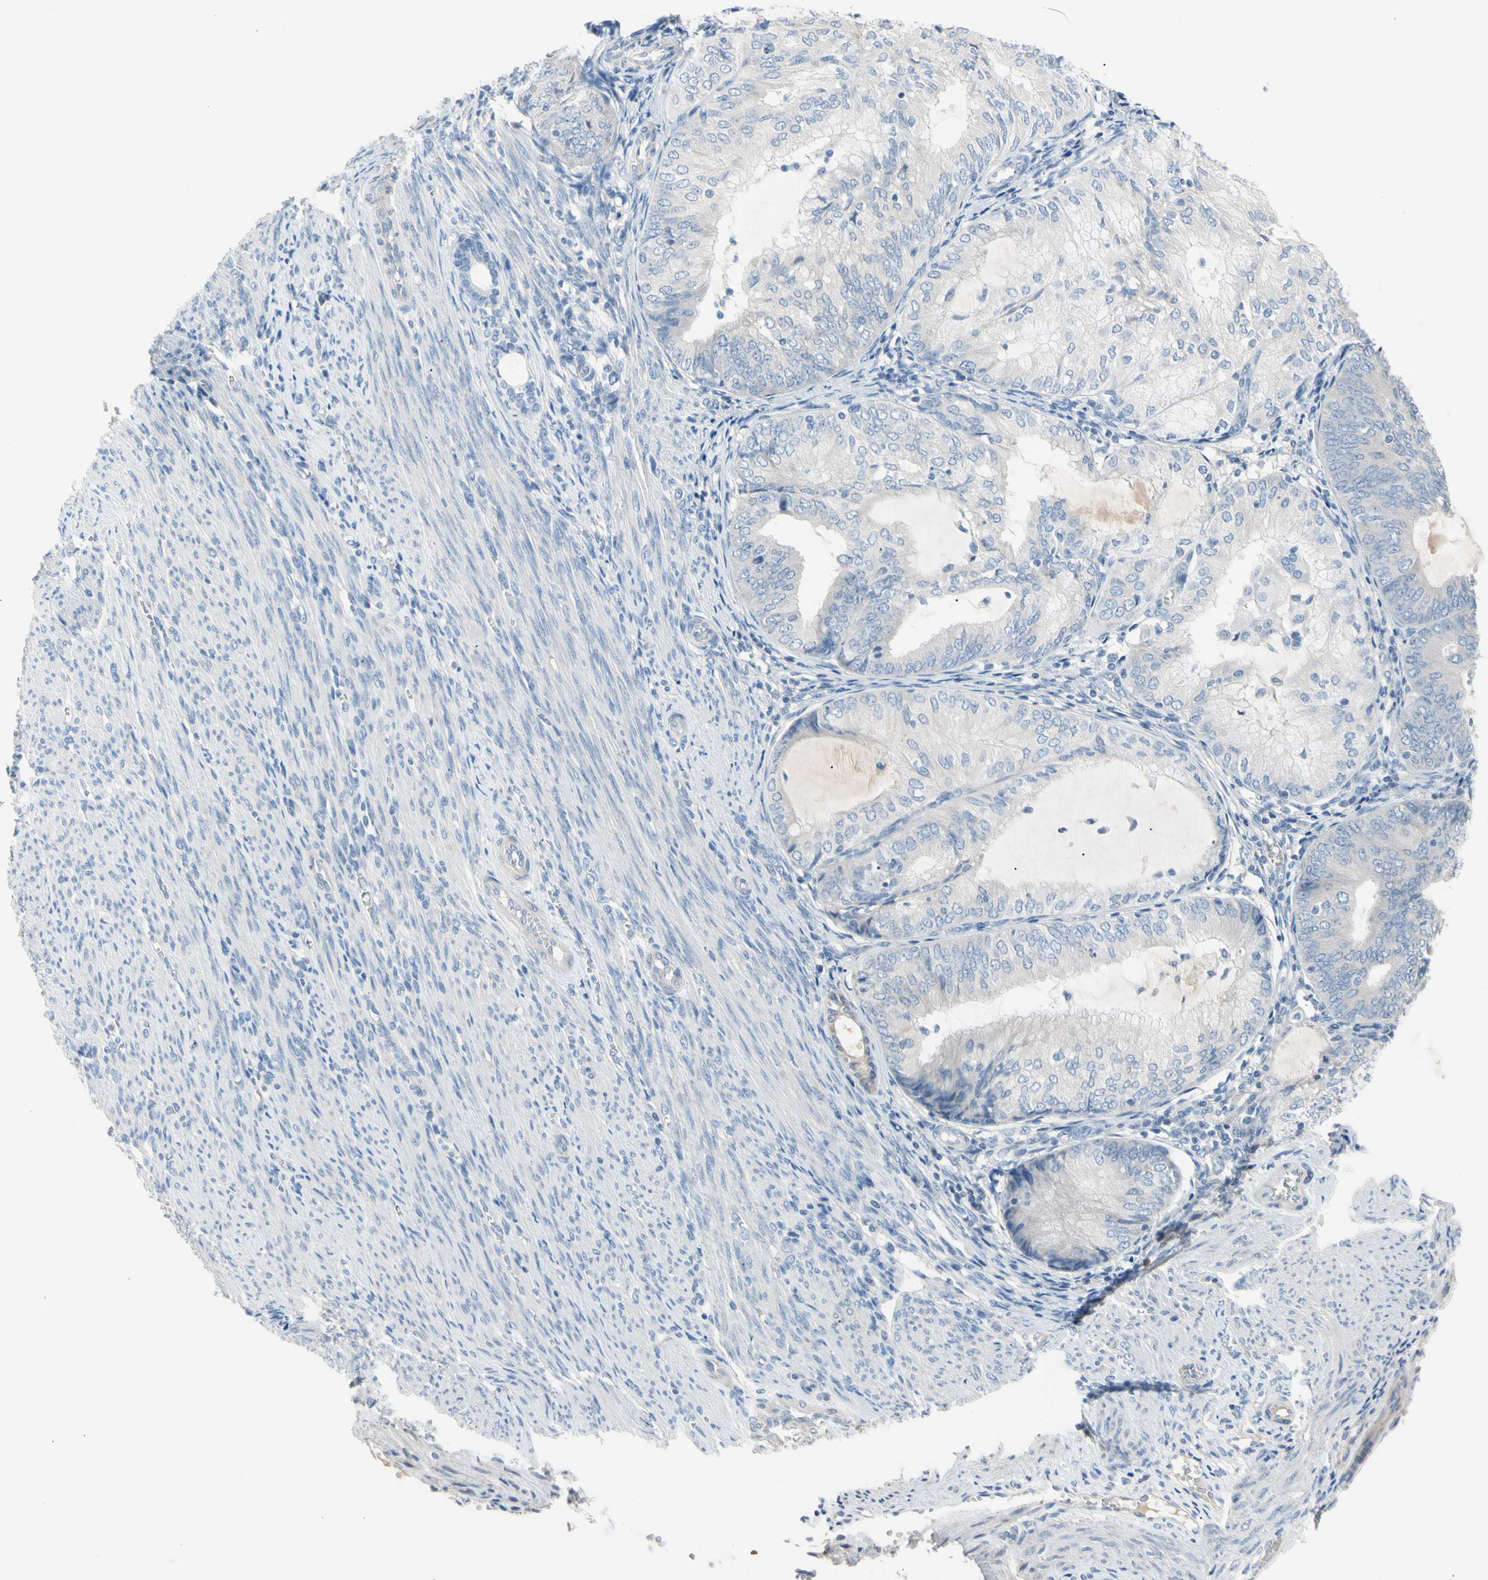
{"staining": {"intensity": "negative", "quantity": "none", "location": "none"}, "tissue": "endometrial cancer", "cell_type": "Tumor cells", "image_type": "cancer", "snomed": [{"axis": "morphology", "description": "Adenocarcinoma, NOS"}, {"axis": "topography", "description": "Endometrium"}], "caption": "Immunohistochemistry image of adenocarcinoma (endometrial) stained for a protein (brown), which exhibits no staining in tumor cells.", "gene": "MARK1", "patient": {"sex": "female", "age": 81}}